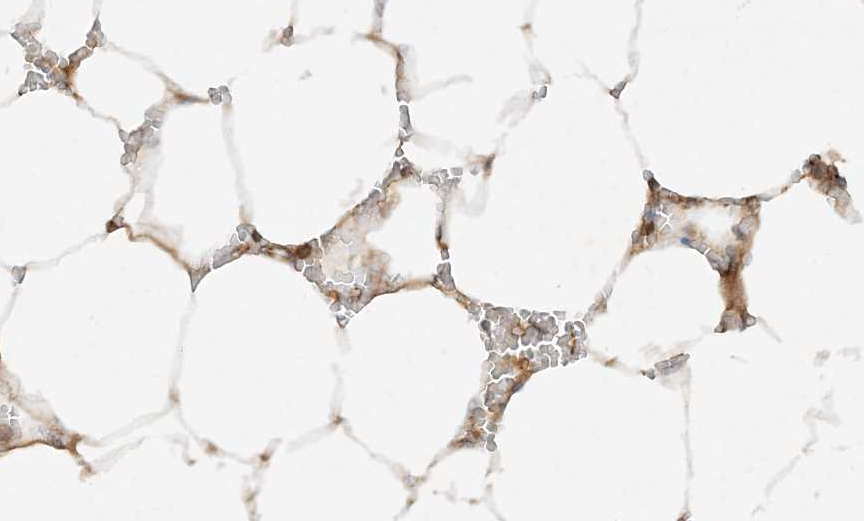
{"staining": {"intensity": "moderate", "quantity": ">75%", "location": "cytoplasmic/membranous"}, "tissue": "bone marrow", "cell_type": "Hematopoietic cells", "image_type": "normal", "snomed": [{"axis": "morphology", "description": "Normal tissue, NOS"}, {"axis": "topography", "description": "Bone marrow"}], "caption": "A histopathology image showing moderate cytoplasmic/membranous expression in about >75% of hematopoietic cells in unremarkable bone marrow, as visualized by brown immunohistochemical staining.", "gene": "XRN1", "patient": {"sex": "male", "age": 70}}